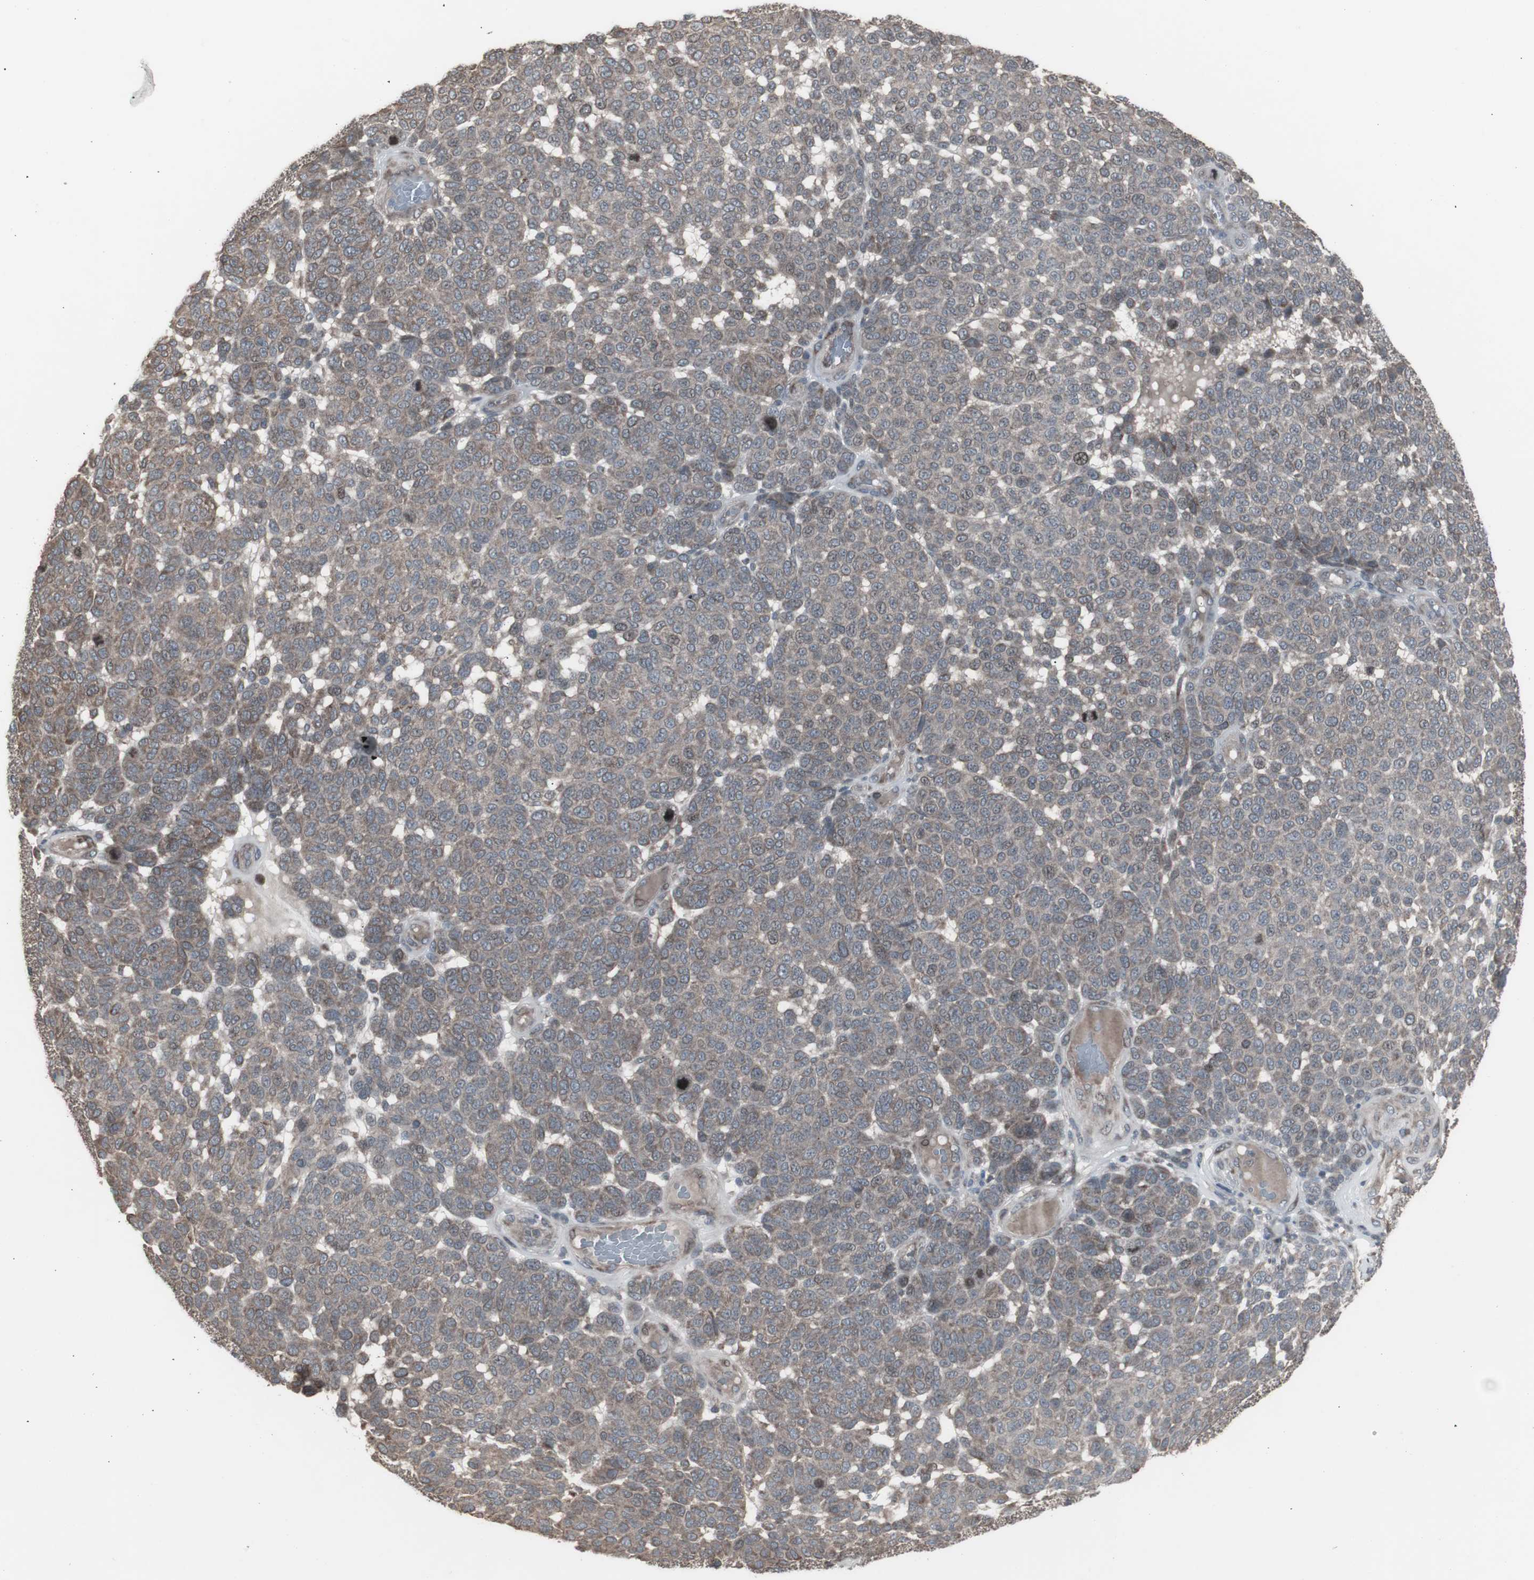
{"staining": {"intensity": "weak", "quantity": "<25%", "location": "cytoplasmic/membranous"}, "tissue": "melanoma", "cell_type": "Tumor cells", "image_type": "cancer", "snomed": [{"axis": "morphology", "description": "Malignant melanoma, NOS"}, {"axis": "topography", "description": "Skin"}], "caption": "Immunohistochemistry (IHC) micrograph of human malignant melanoma stained for a protein (brown), which shows no expression in tumor cells.", "gene": "SSTR2", "patient": {"sex": "male", "age": 59}}